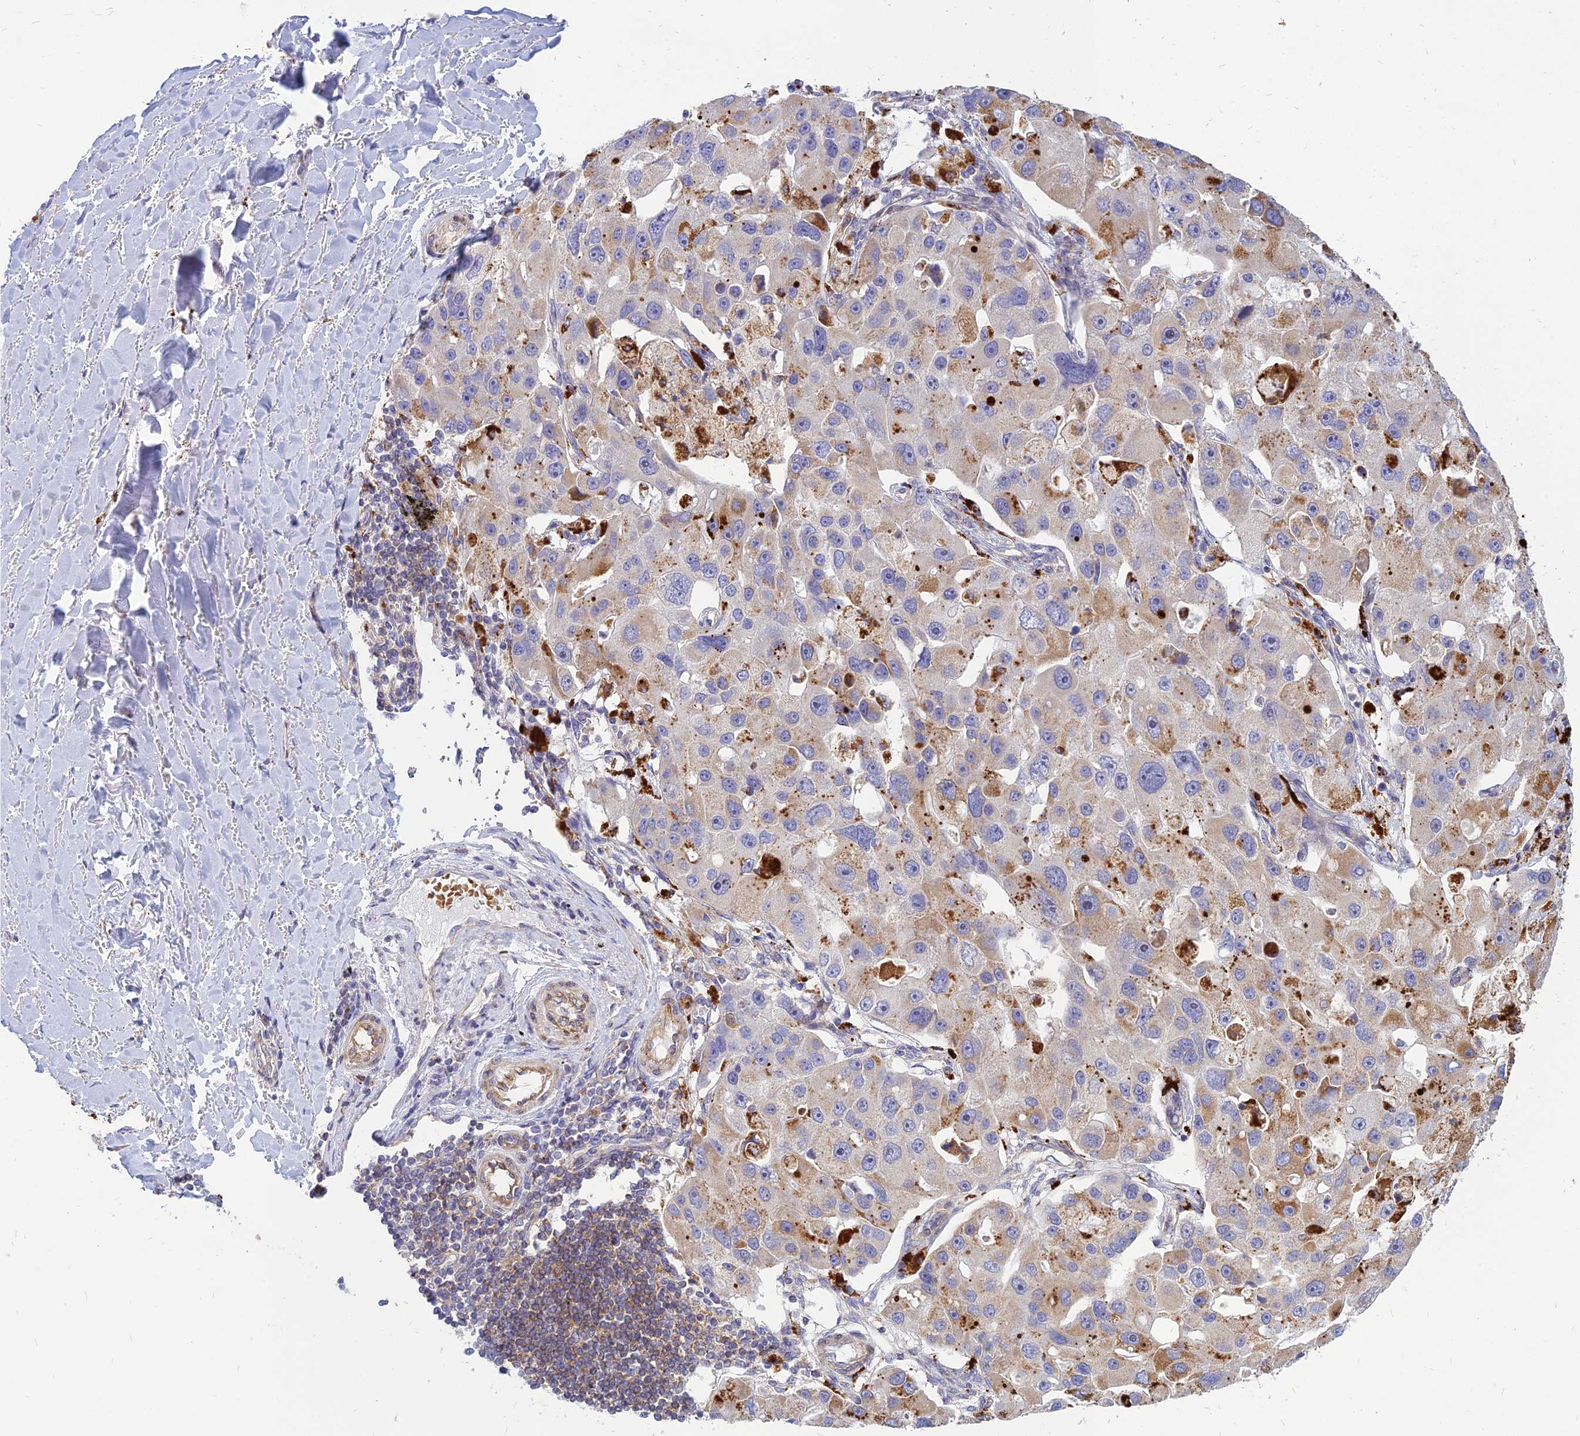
{"staining": {"intensity": "moderate", "quantity": "<25%", "location": "cytoplasmic/membranous"}, "tissue": "lung cancer", "cell_type": "Tumor cells", "image_type": "cancer", "snomed": [{"axis": "morphology", "description": "Adenocarcinoma, NOS"}, {"axis": "topography", "description": "Lung"}], "caption": "The image displays a brown stain indicating the presence of a protein in the cytoplasmic/membranous of tumor cells in lung adenocarcinoma. Nuclei are stained in blue.", "gene": "PHKA2", "patient": {"sex": "female", "age": 54}}